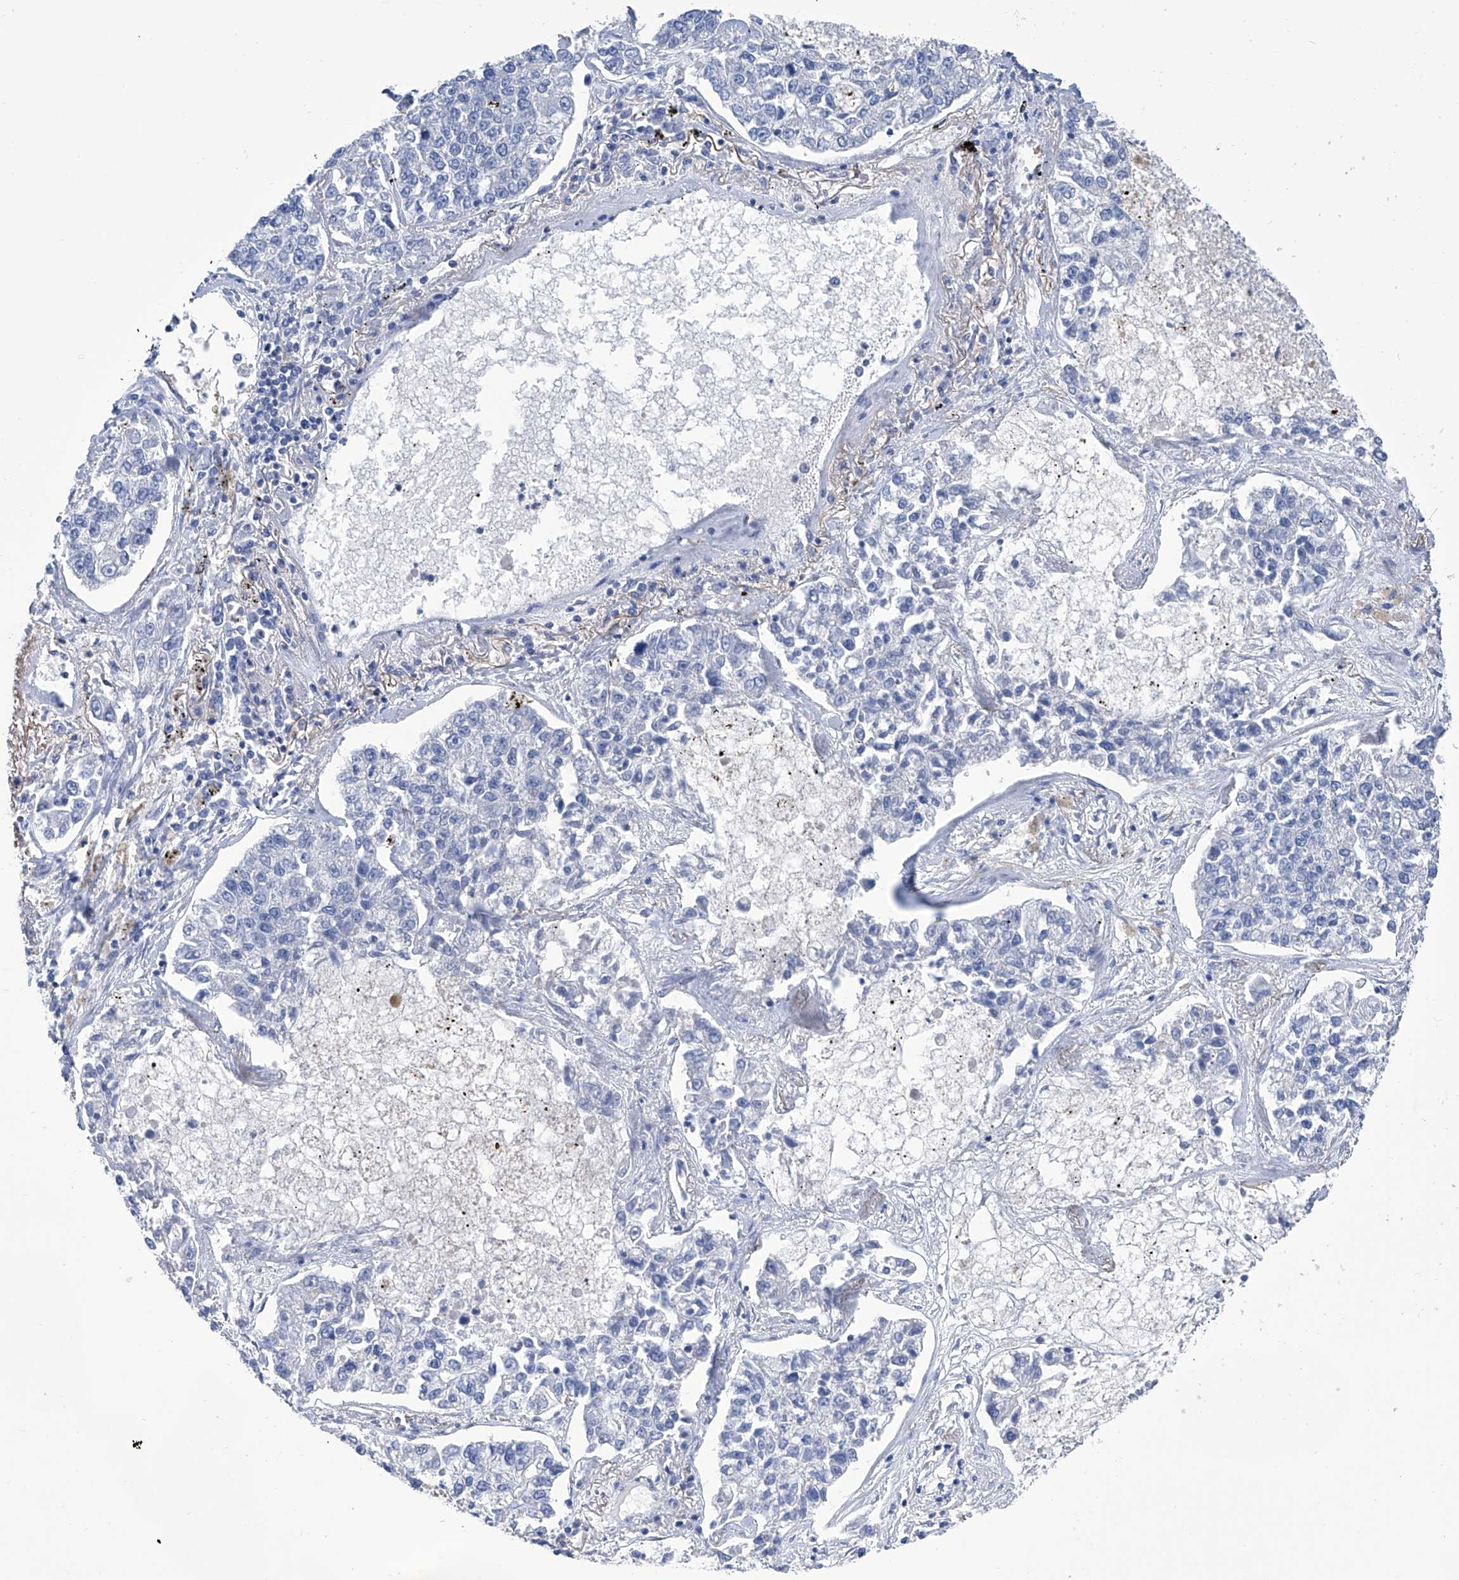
{"staining": {"intensity": "negative", "quantity": "none", "location": "none"}, "tissue": "lung cancer", "cell_type": "Tumor cells", "image_type": "cancer", "snomed": [{"axis": "morphology", "description": "Adenocarcinoma, NOS"}, {"axis": "topography", "description": "Lung"}], "caption": "Human adenocarcinoma (lung) stained for a protein using immunohistochemistry (IHC) displays no staining in tumor cells.", "gene": "SMS", "patient": {"sex": "male", "age": 49}}